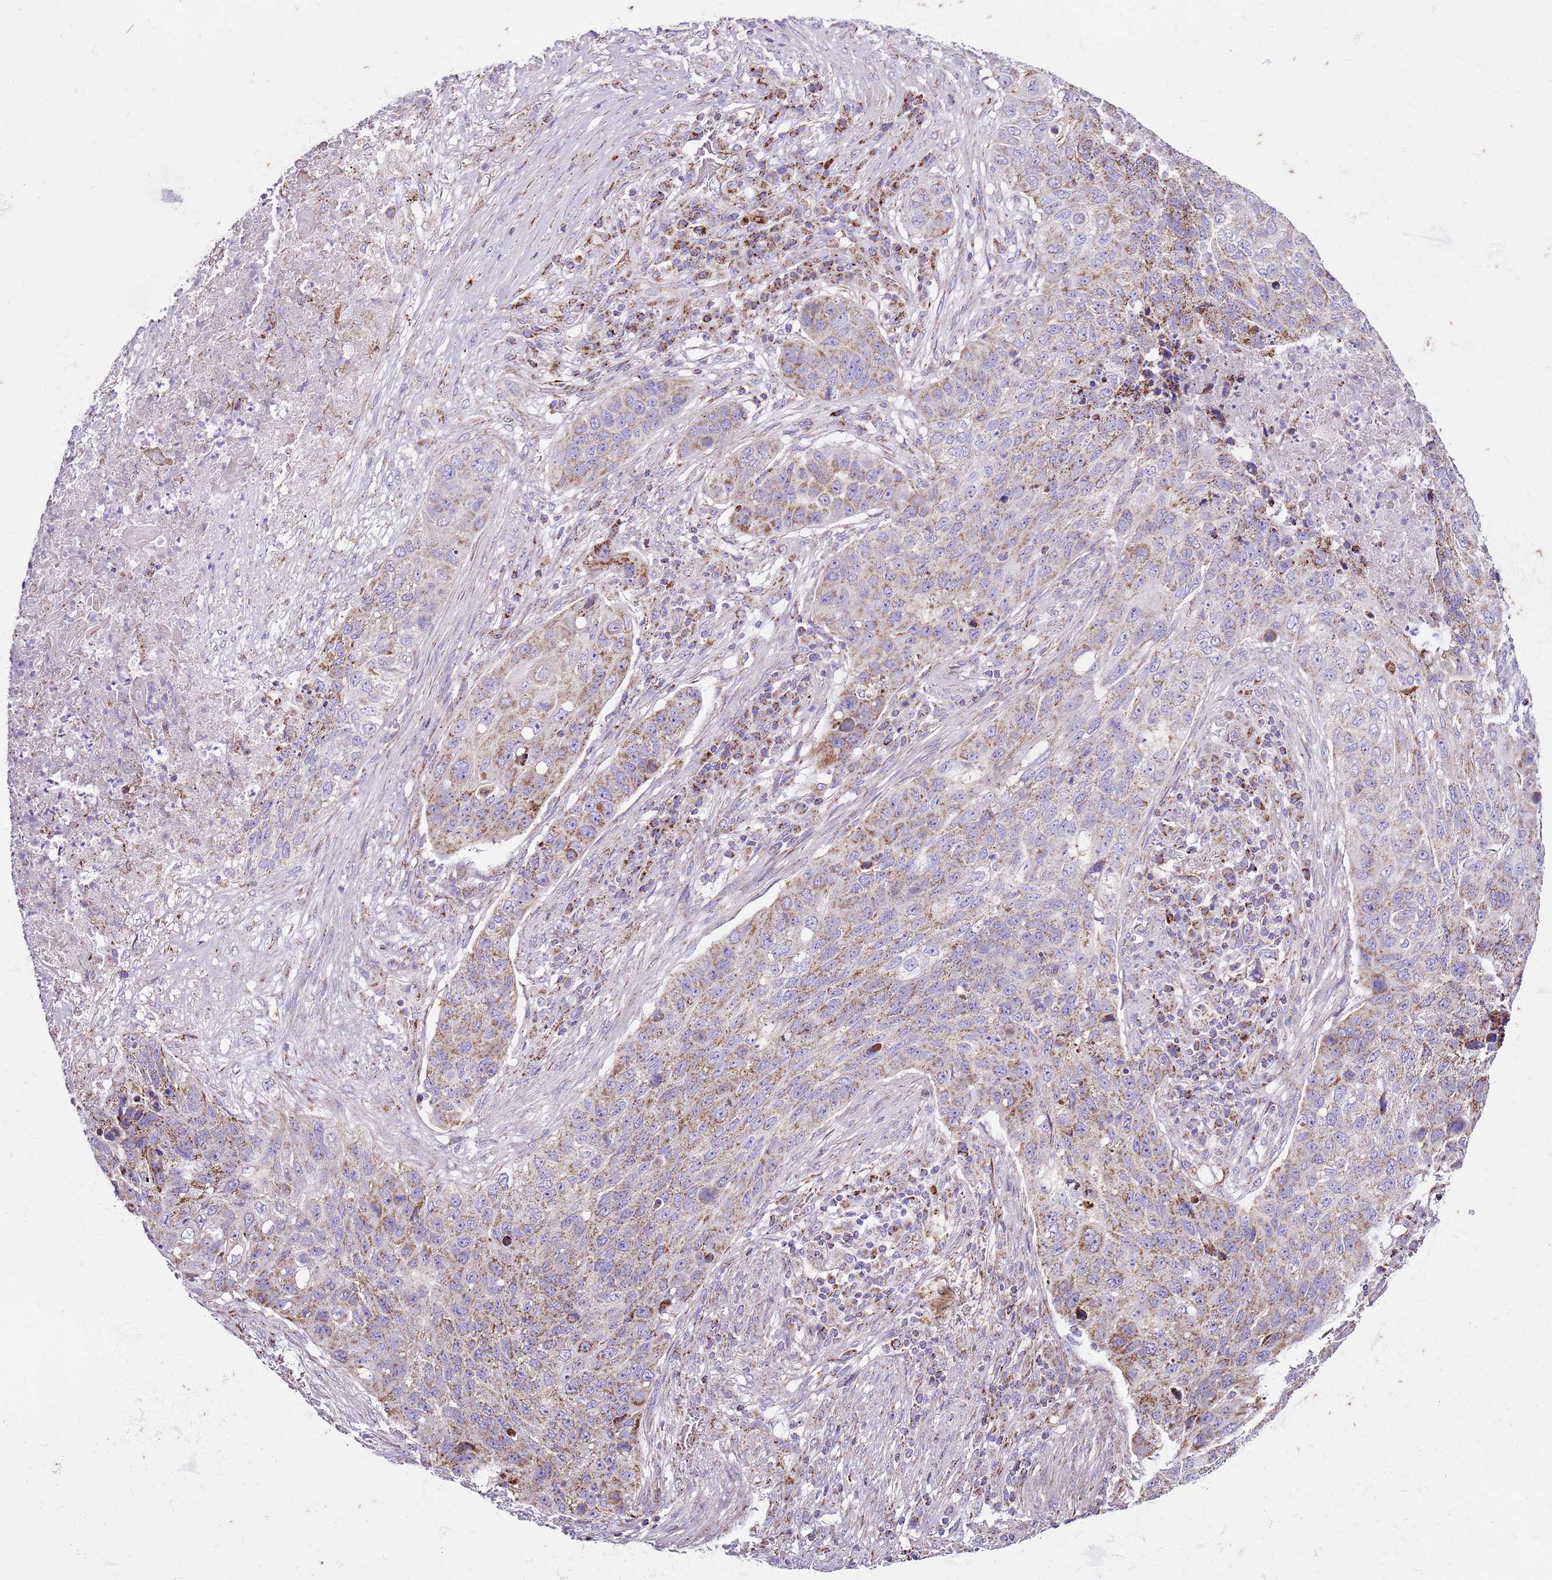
{"staining": {"intensity": "moderate", "quantity": "<25%", "location": "cytoplasmic/membranous"}, "tissue": "lung cancer", "cell_type": "Tumor cells", "image_type": "cancer", "snomed": [{"axis": "morphology", "description": "Squamous cell carcinoma, NOS"}, {"axis": "topography", "description": "Lung"}], "caption": "Immunohistochemistry (IHC) image of human squamous cell carcinoma (lung) stained for a protein (brown), which displays low levels of moderate cytoplasmic/membranous positivity in approximately <25% of tumor cells.", "gene": "HECTD4", "patient": {"sex": "female", "age": 63}}